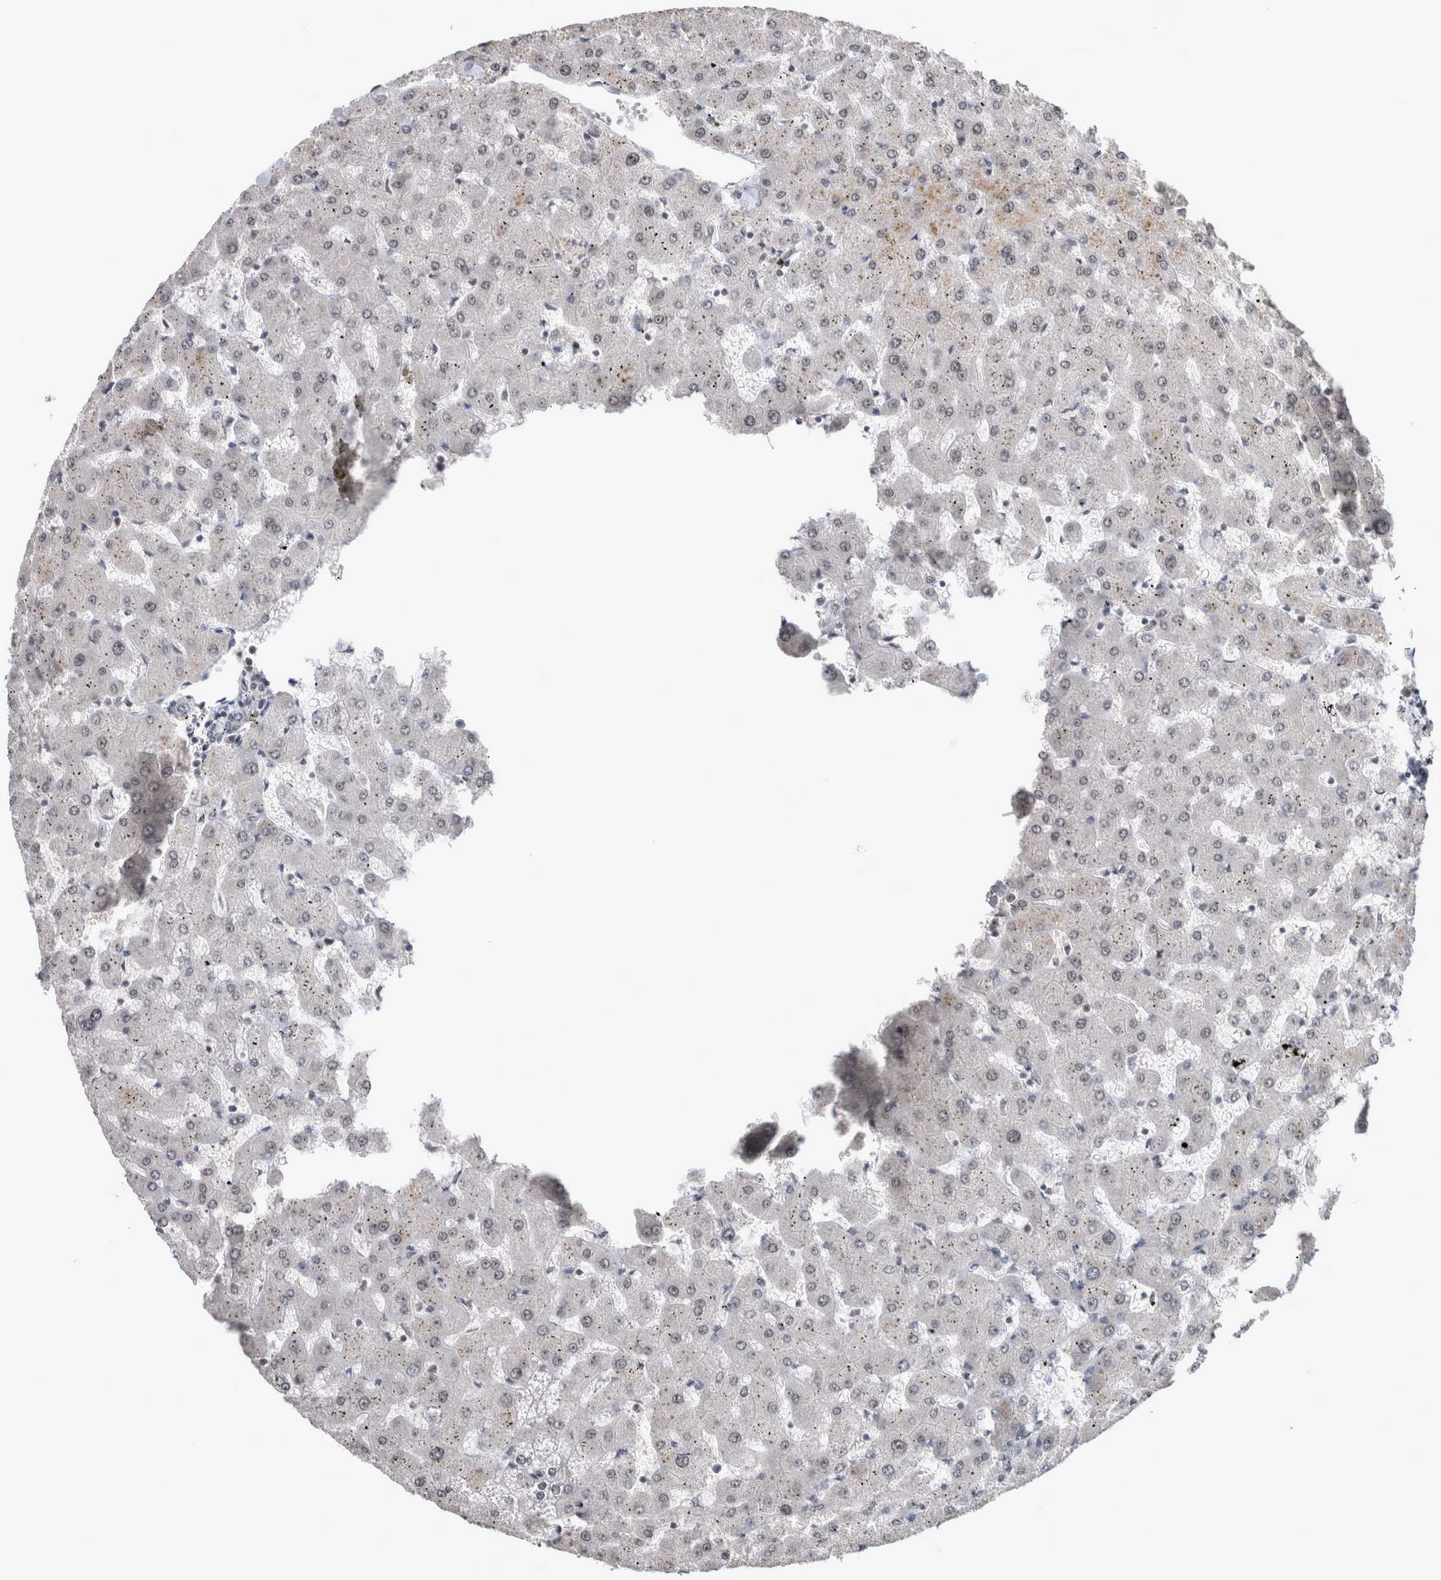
{"staining": {"intensity": "negative", "quantity": "none", "location": "none"}, "tissue": "liver", "cell_type": "Cholangiocytes", "image_type": "normal", "snomed": [{"axis": "morphology", "description": "Normal tissue, NOS"}, {"axis": "topography", "description": "Liver"}], "caption": "The micrograph displays no staining of cholangiocytes in unremarkable liver. (DAB (3,3'-diaminobenzidine) IHC visualized using brightfield microscopy, high magnification).", "gene": "RBM28", "patient": {"sex": "female", "age": 63}}